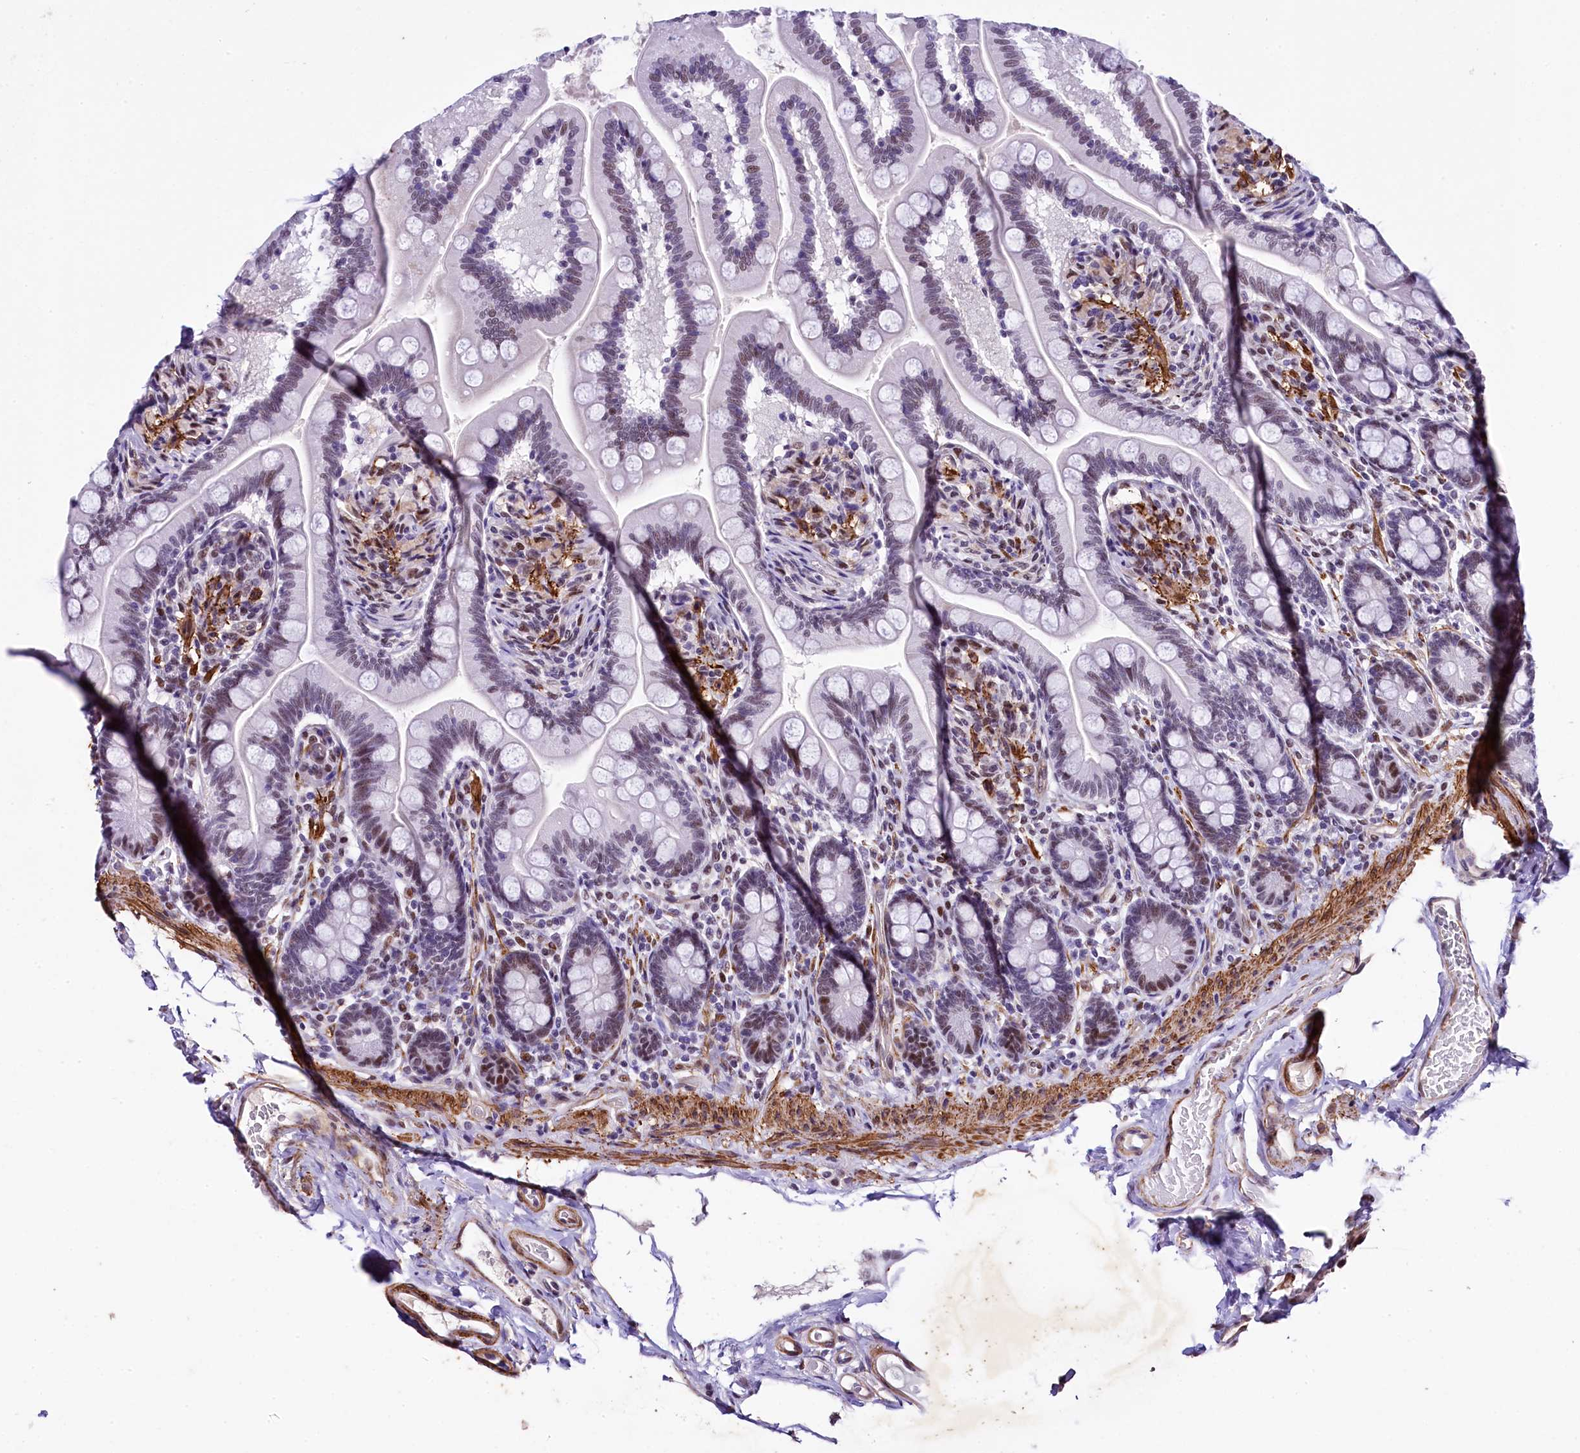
{"staining": {"intensity": "moderate", "quantity": "25%-75%", "location": "nuclear"}, "tissue": "small intestine", "cell_type": "Glandular cells", "image_type": "normal", "snomed": [{"axis": "morphology", "description": "Normal tissue, NOS"}, {"axis": "topography", "description": "Small intestine"}], "caption": "Benign small intestine shows moderate nuclear positivity in approximately 25%-75% of glandular cells.", "gene": "SAMD10", "patient": {"sex": "female", "age": 64}}